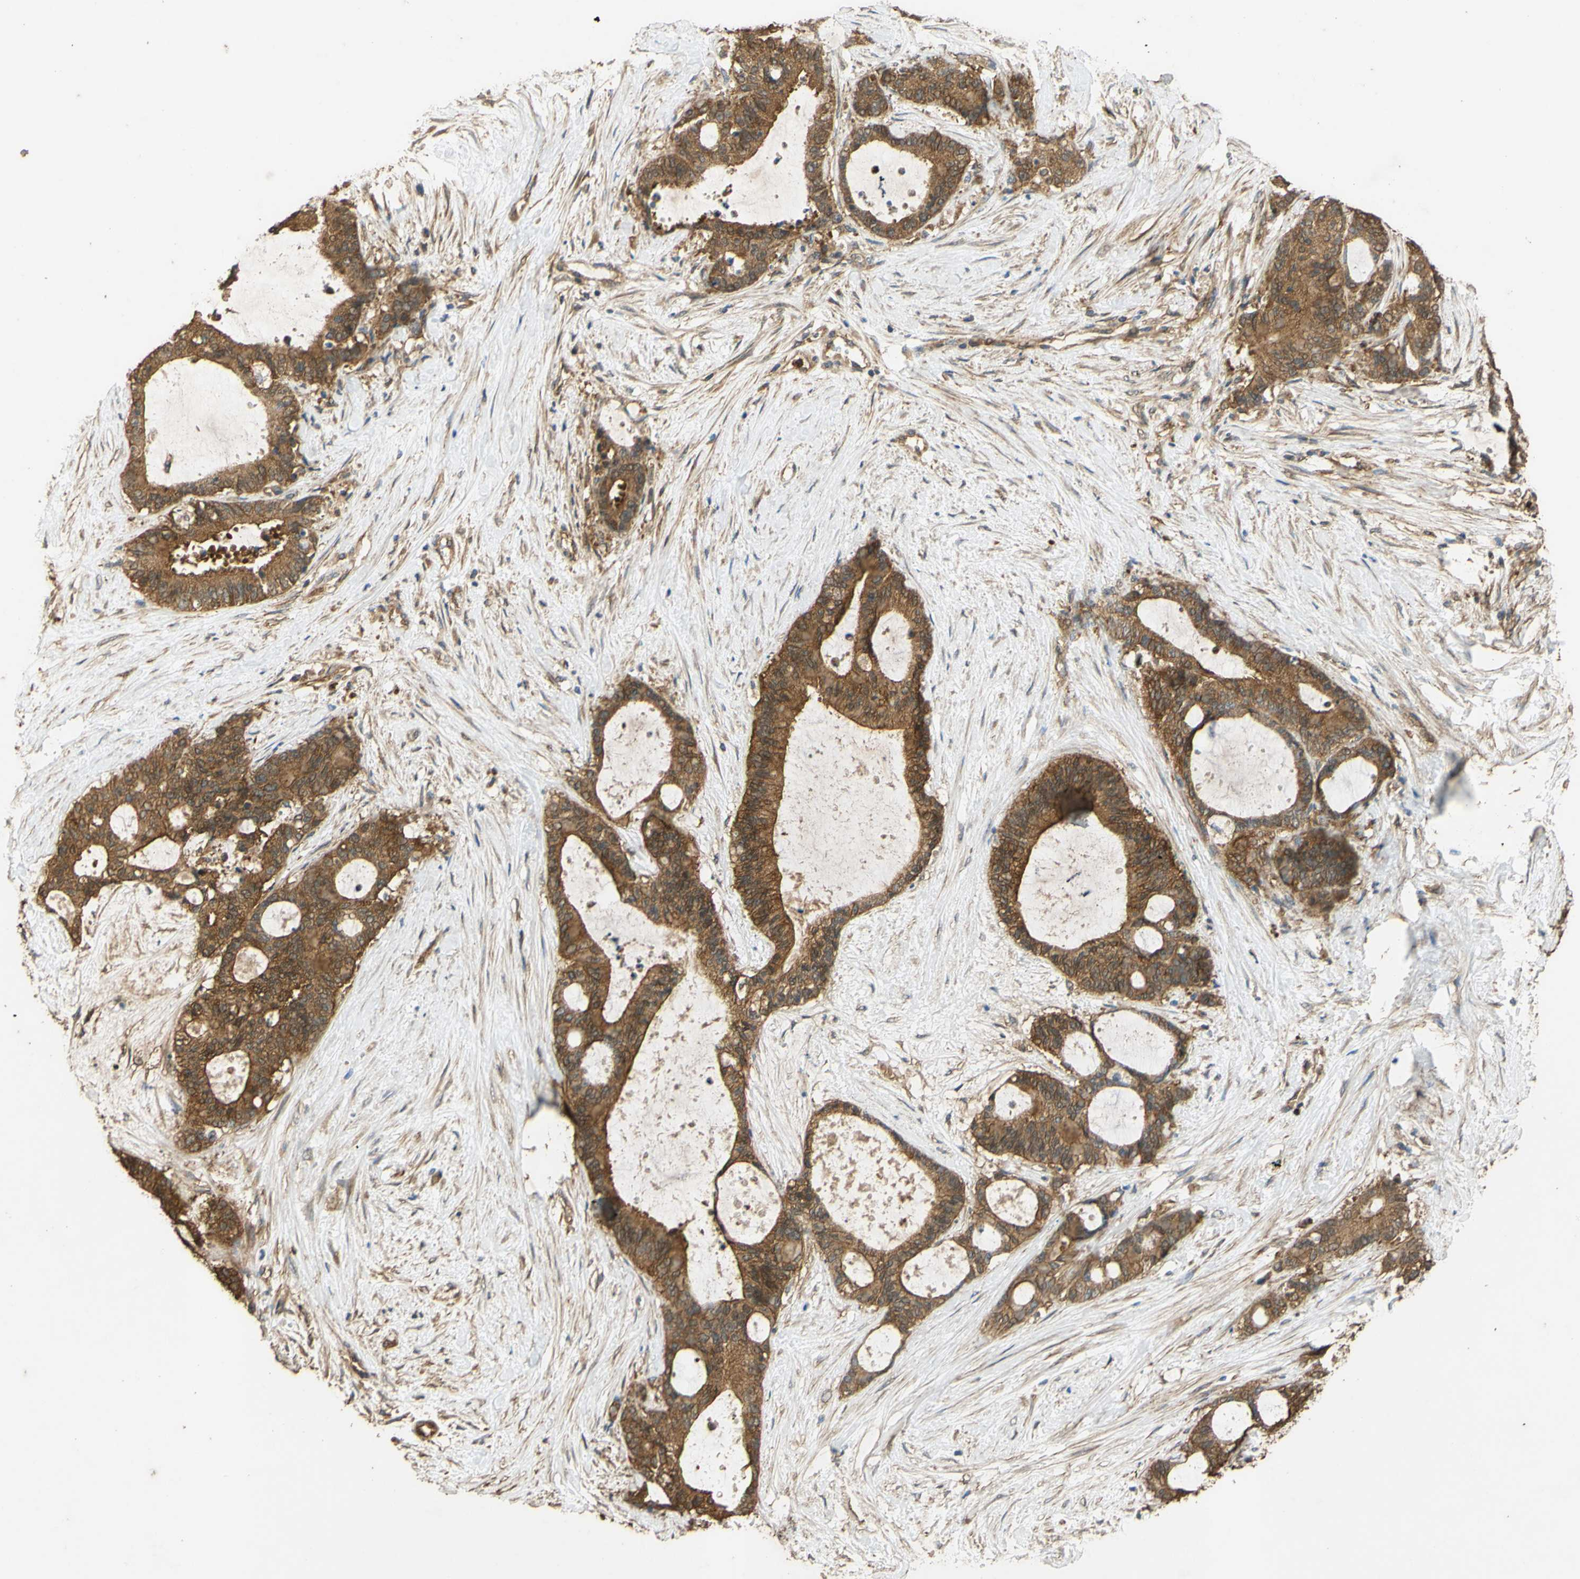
{"staining": {"intensity": "strong", "quantity": ">75%", "location": "cytoplasmic/membranous"}, "tissue": "liver cancer", "cell_type": "Tumor cells", "image_type": "cancer", "snomed": [{"axis": "morphology", "description": "Cholangiocarcinoma"}, {"axis": "topography", "description": "Liver"}], "caption": "Protein expression analysis of human liver cholangiocarcinoma reveals strong cytoplasmic/membranous staining in about >75% of tumor cells. (DAB (3,3'-diaminobenzidine) IHC, brown staining for protein, blue staining for nuclei).", "gene": "CTTN", "patient": {"sex": "female", "age": 73}}